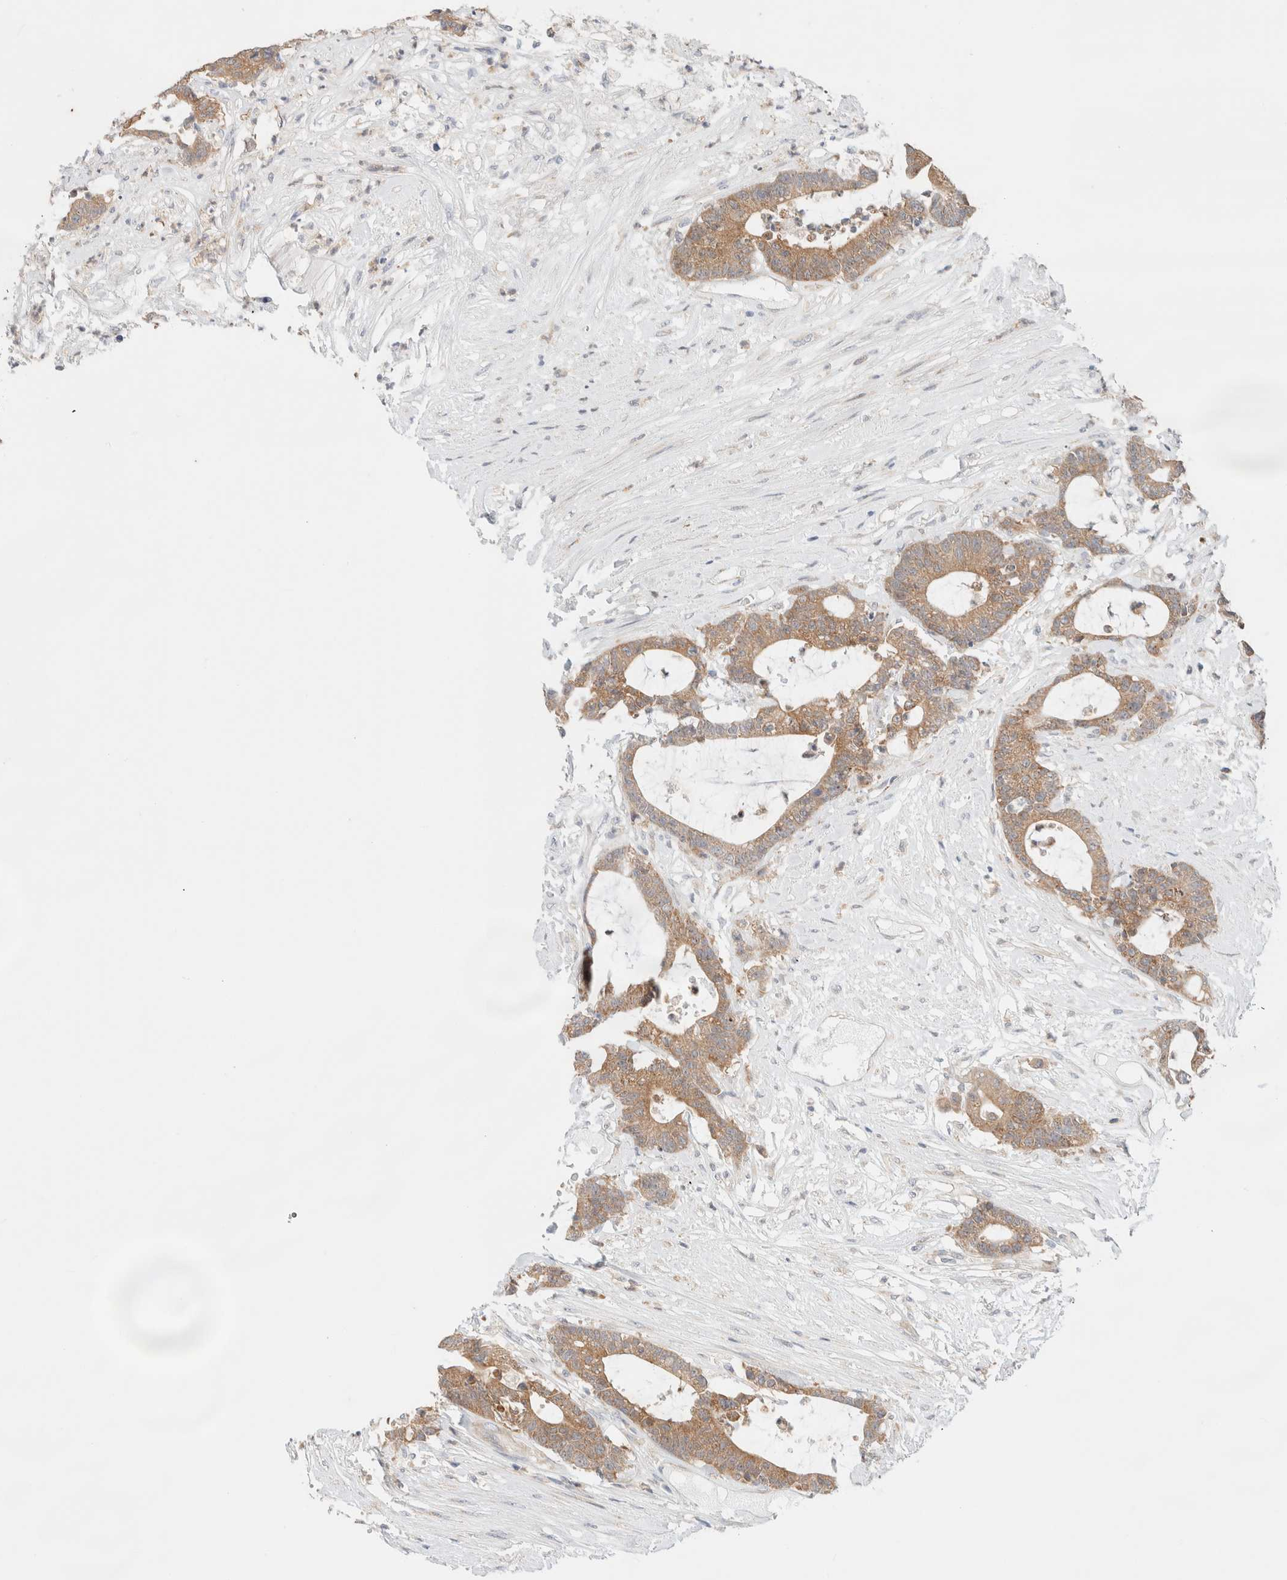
{"staining": {"intensity": "moderate", "quantity": ">75%", "location": "cytoplasmic/membranous"}, "tissue": "colorectal cancer", "cell_type": "Tumor cells", "image_type": "cancer", "snomed": [{"axis": "morphology", "description": "Adenocarcinoma, NOS"}, {"axis": "topography", "description": "Colon"}], "caption": "Colorectal adenocarcinoma was stained to show a protein in brown. There is medium levels of moderate cytoplasmic/membranous positivity in about >75% of tumor cells. Nuclei are stained in blue.", "gene": "UNC13B", "patient": {"sex": "female", "age": 84}}